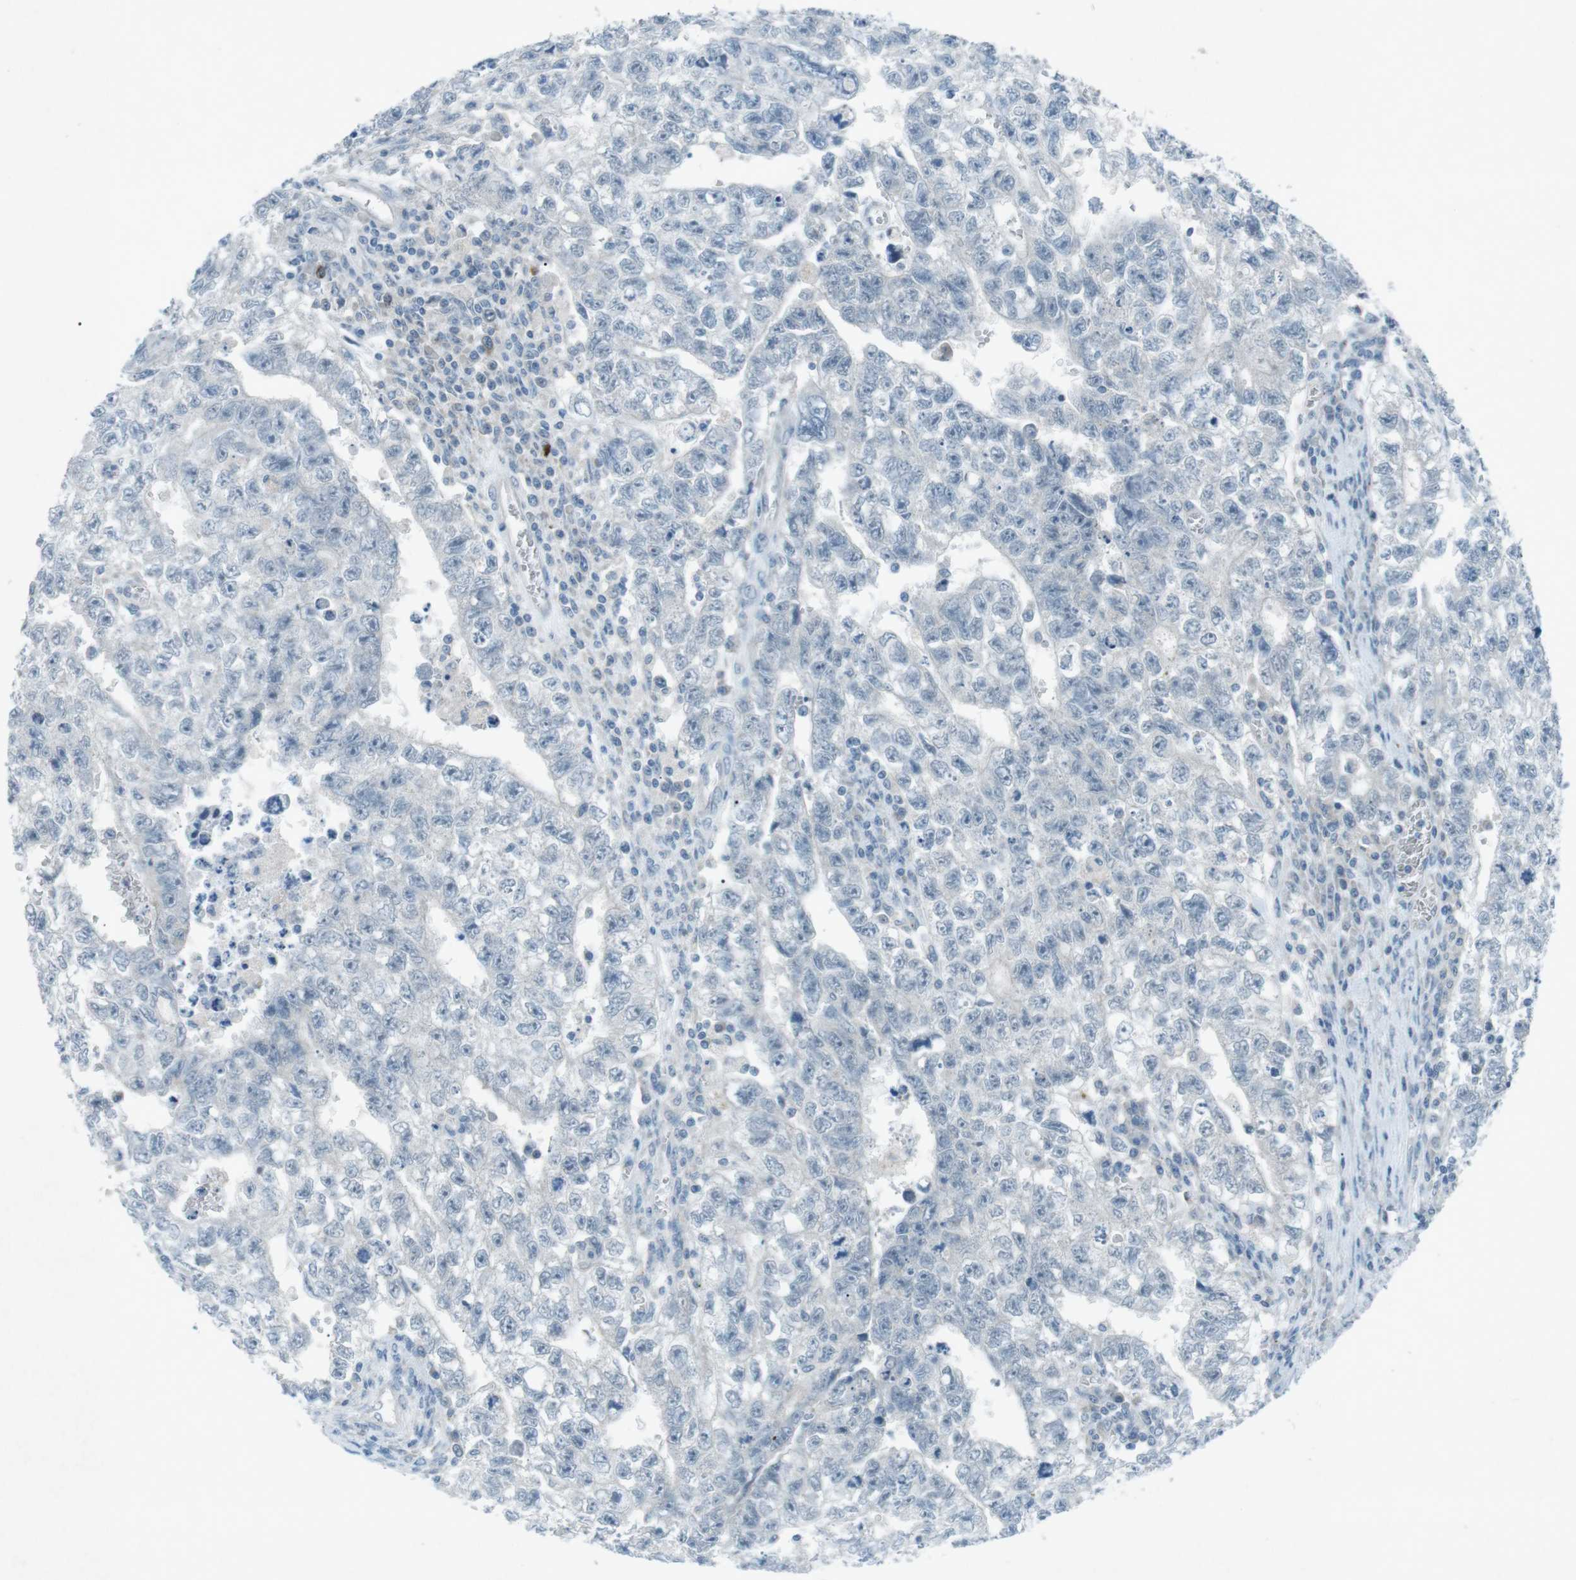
{"staining": {"intensity": "negative", "quantity": "none", "location": "none"}, "tissue": "testis cancer", "cell_type": "Tumor cells", "image_type": "cancer", "snomed": [{"axis": "morphology", "description": "Seminoma, NOS"}, {"axis": "morphology", "description": "Carcinoma, Embryonal, NOS"}, {"axis": "topography", "description": "Testis"}], "caption": "Immunohistochemistry image of human testis cancer stained for a protein (brown), which exhibits no staining in tumor cells.", "gene": "FCRLA", "patient": {"sex": "male", "age": 38}}